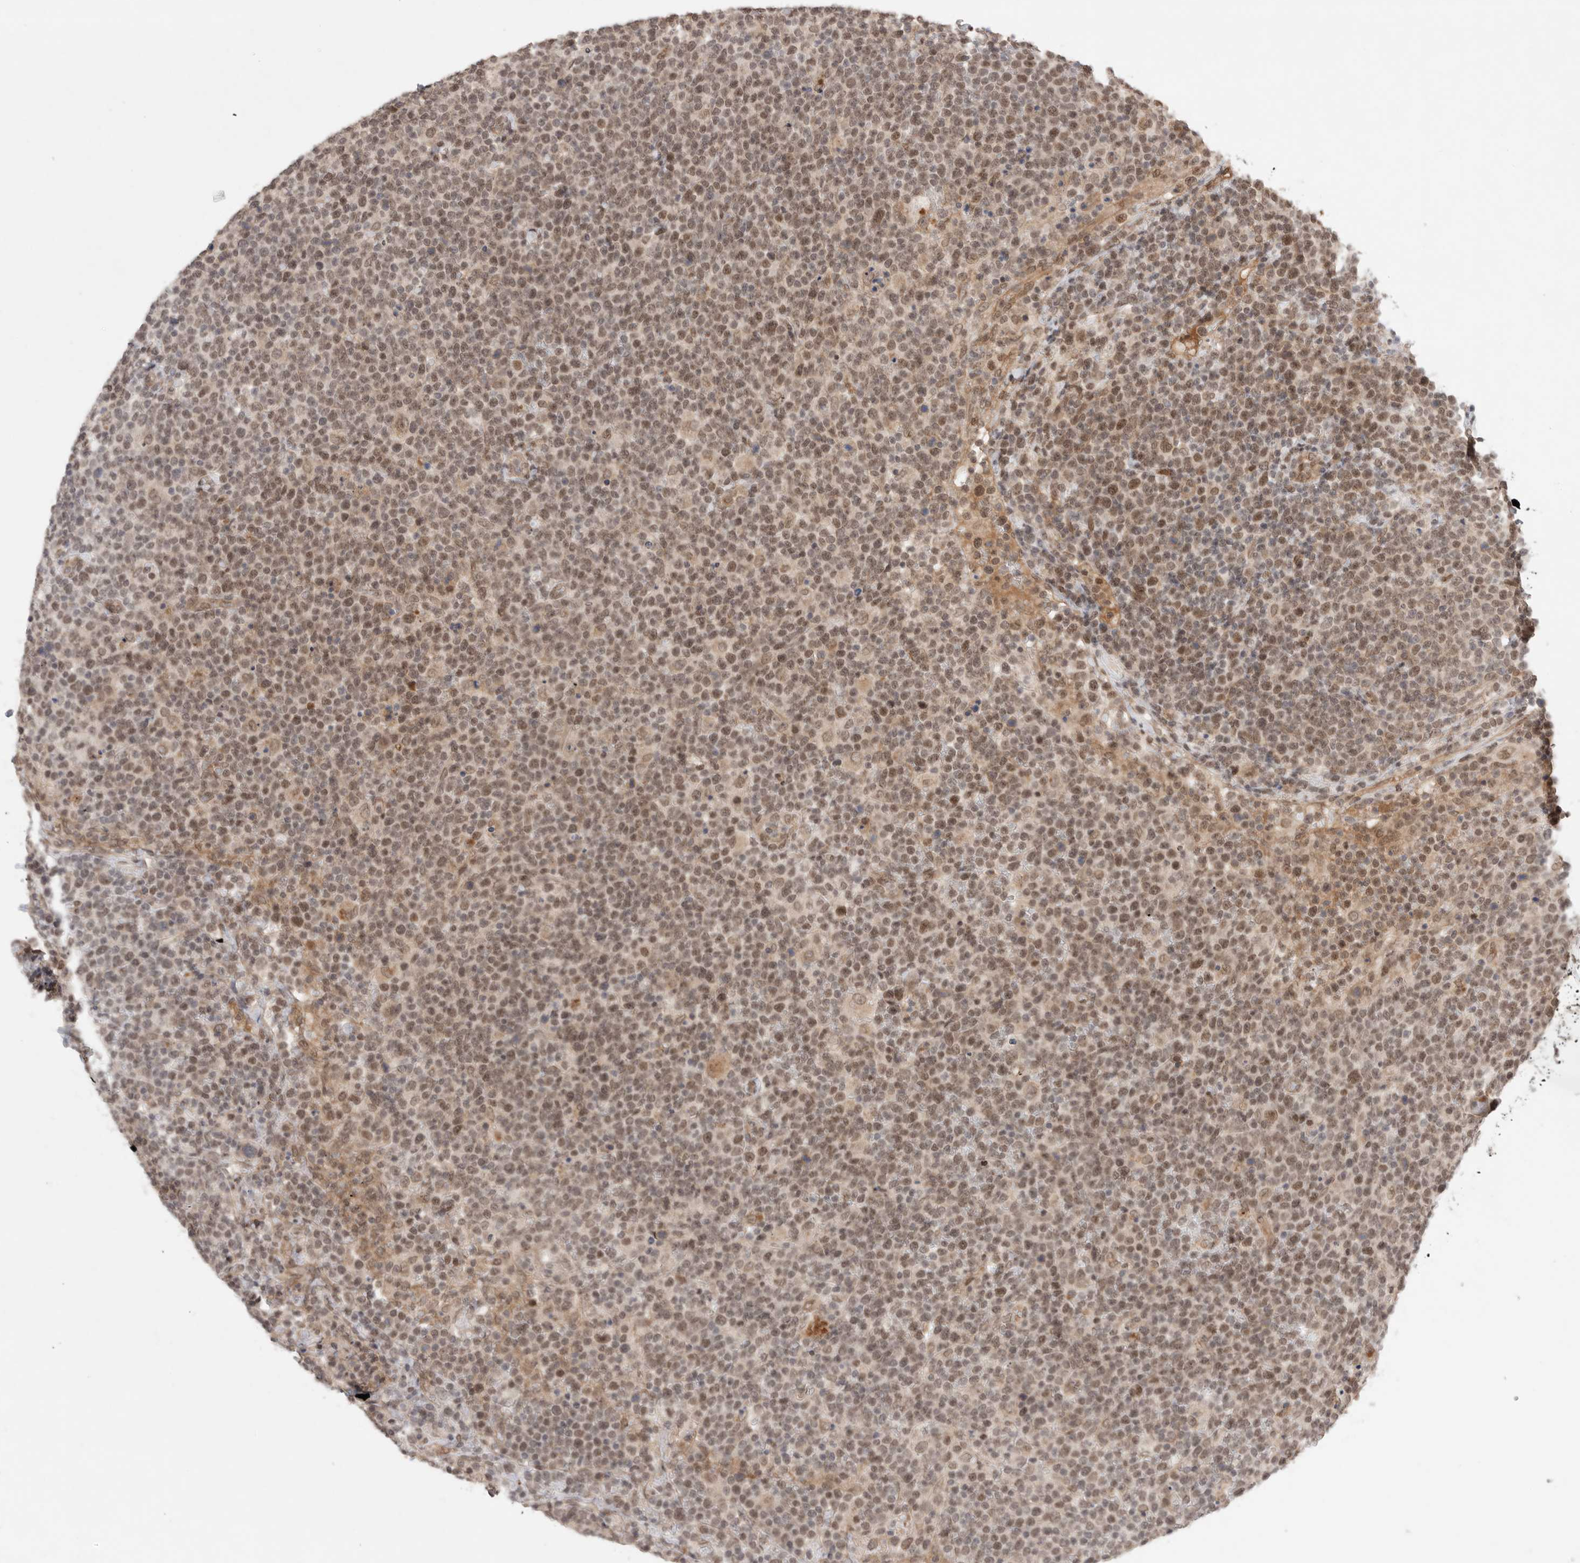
{"staining": {"intensity": "moderate", "quantity": ">75%", "location": "nuclear"}, "tissue": "lymphoma", "cell_type": "Tumor cells", "image_type": "cancer", "snomed": [{"axis": "morphology", "description": "Malignant lymphoma, non-Hodgkin's type, High grade"}, {"axis": "topography", "description": "Lymph node"}], "caption": "Immunohistochemical staining of human lymphoma shows medium levels of moderate nuclear protein expression in about >75% of tumor cells.", "gene": "LEMD3", "patient": {"sex": "male", "age": 61}}